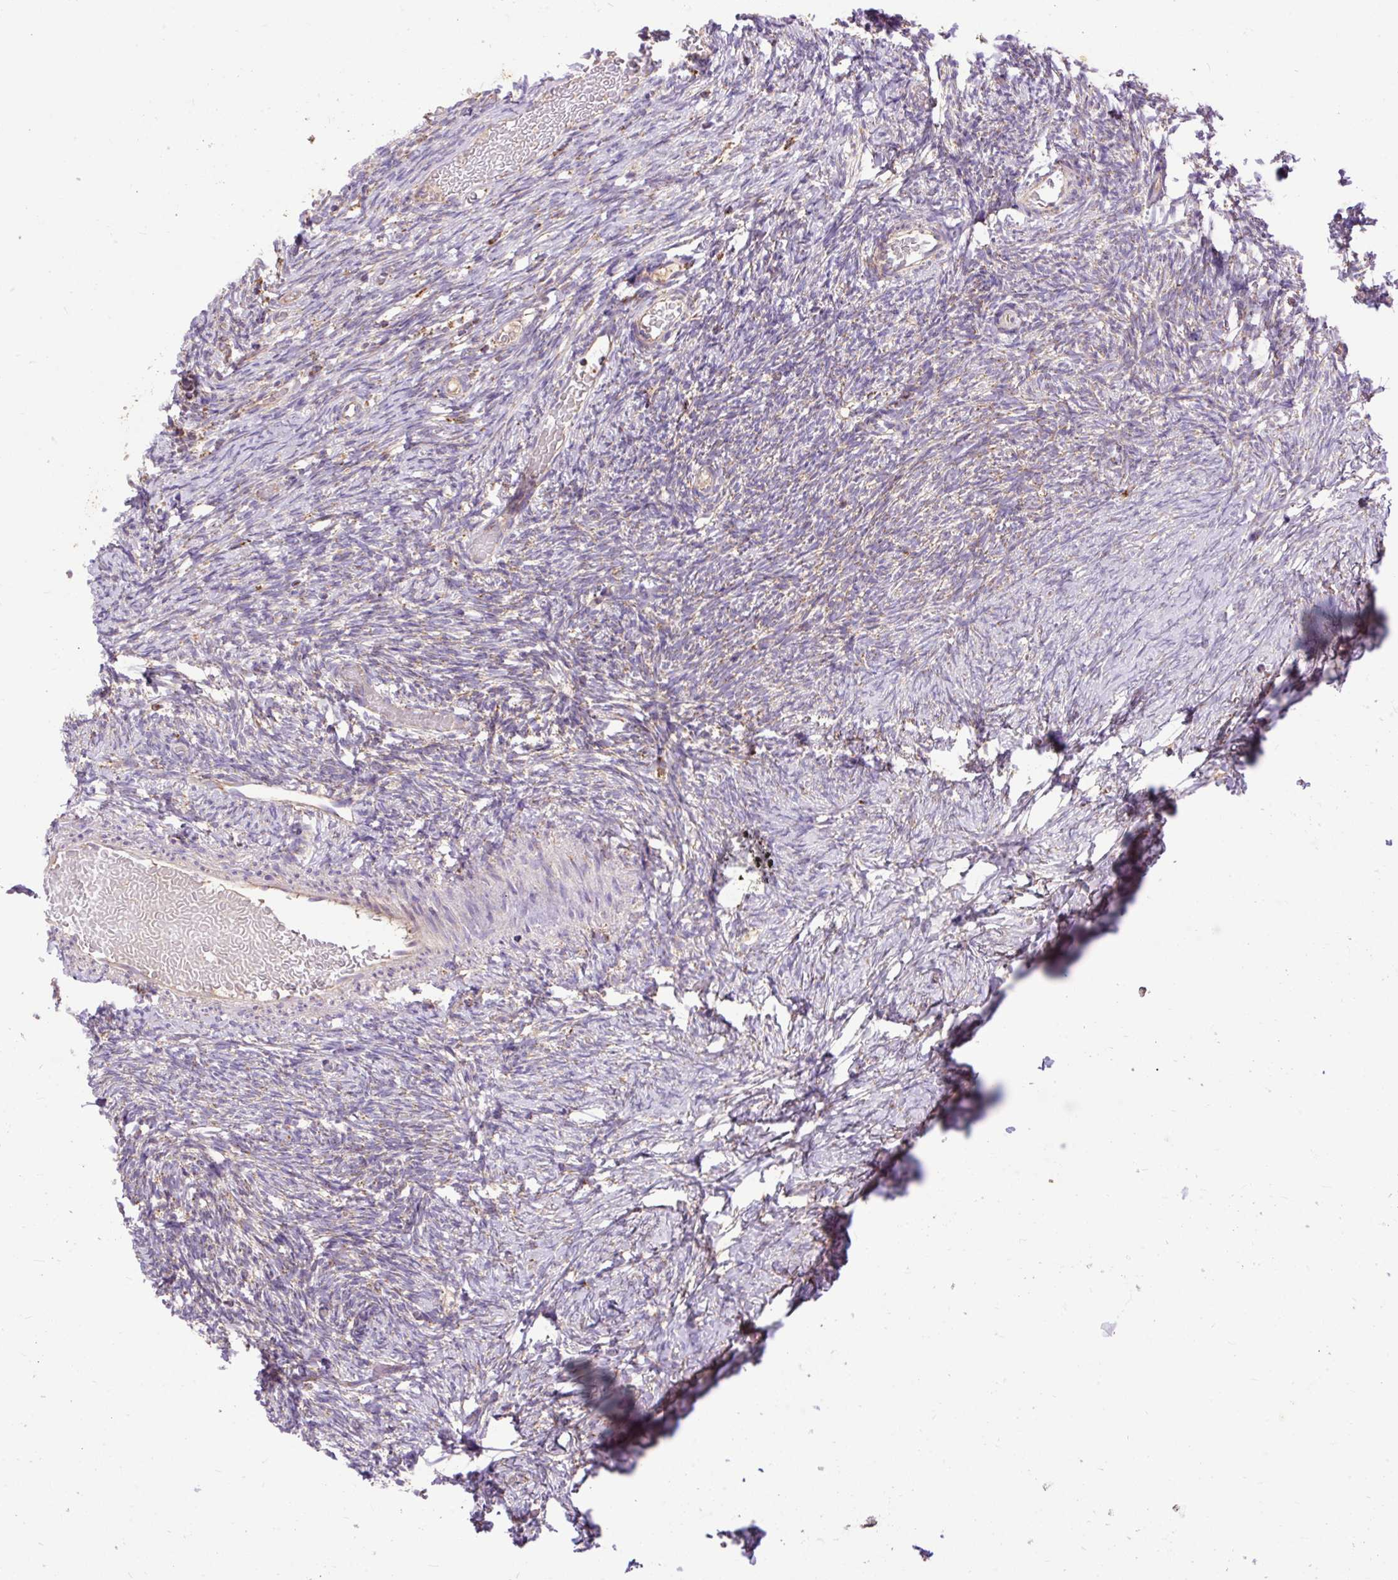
{"staining": {"intensity": "strong", "quantity": ">75%", "location": "cytoplasmic/membranous"}, "tissue": "ovary", "cell_type": "Follicle cells", "image_type": "normal", "snomed": [{"axis": "morphology", "description": "Normal tissue, NOS"}, {"axis": "topography", "description": "Ovary"}], "caption": "Immunohistochemistry photomicrograph of normal ovary stained for a protein (brown), which shows high levels of strong cytoplasmic/membranous staining in about >75% of follicle cells.", "gene": "TOMM40", "patient": {"sex": "female", "age": 39}}